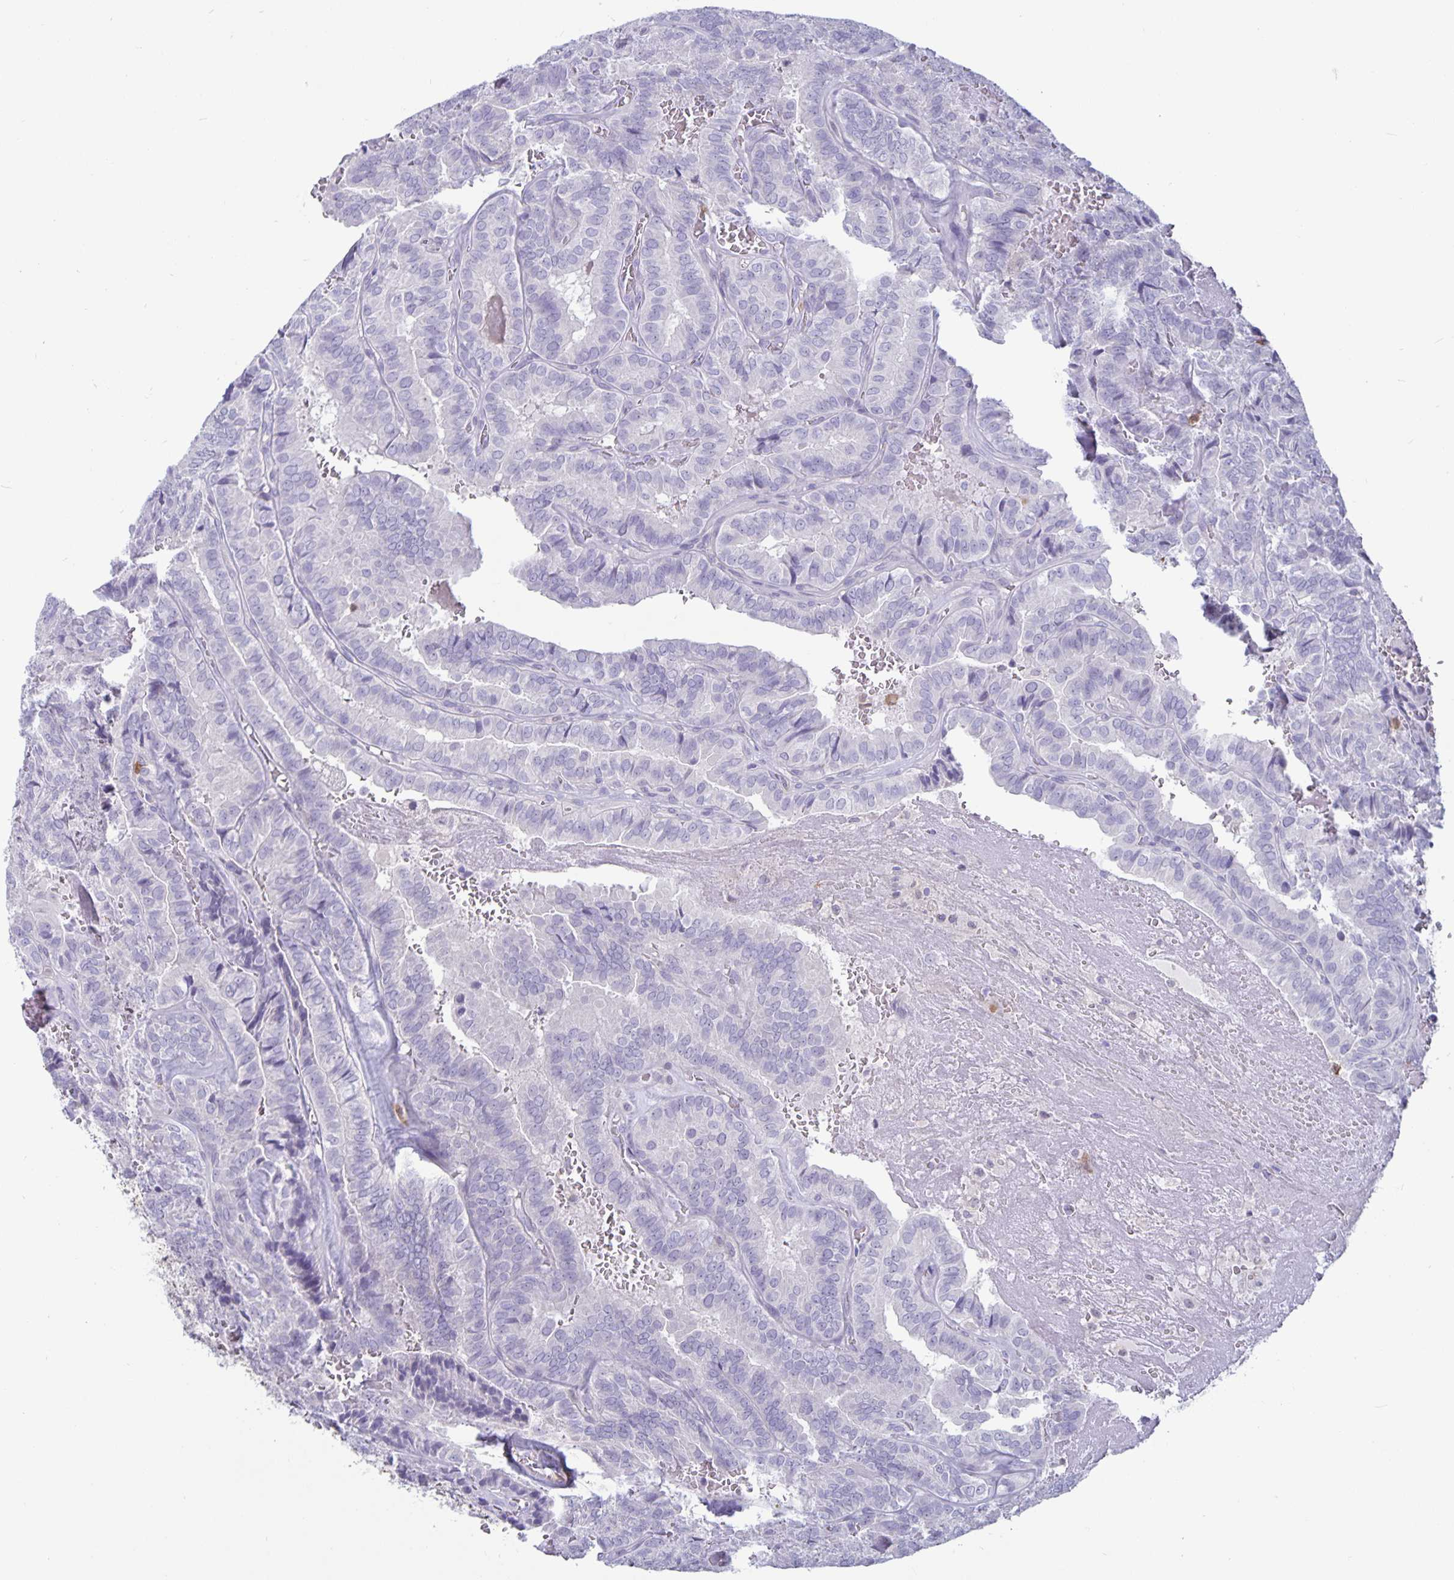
{"staining": {"intensity": "negative", "quantity": "none", "location": "none"}, "tissue": "thyroid cancer", "cell_type": "Tumor cells", "image_type": "cancer", "snomed": [{"axis": "morphology", "description": "Papillary adenocarcinoma, NOS"}, {"axis": "topography", "description": "Thyroid gland"}], "caption": "The histopathology image exhibits no significant positivity in tumor cells of thyroid cancer.", "gene": "PLCB3", "patient": {"sex": "female", "age": 75}}